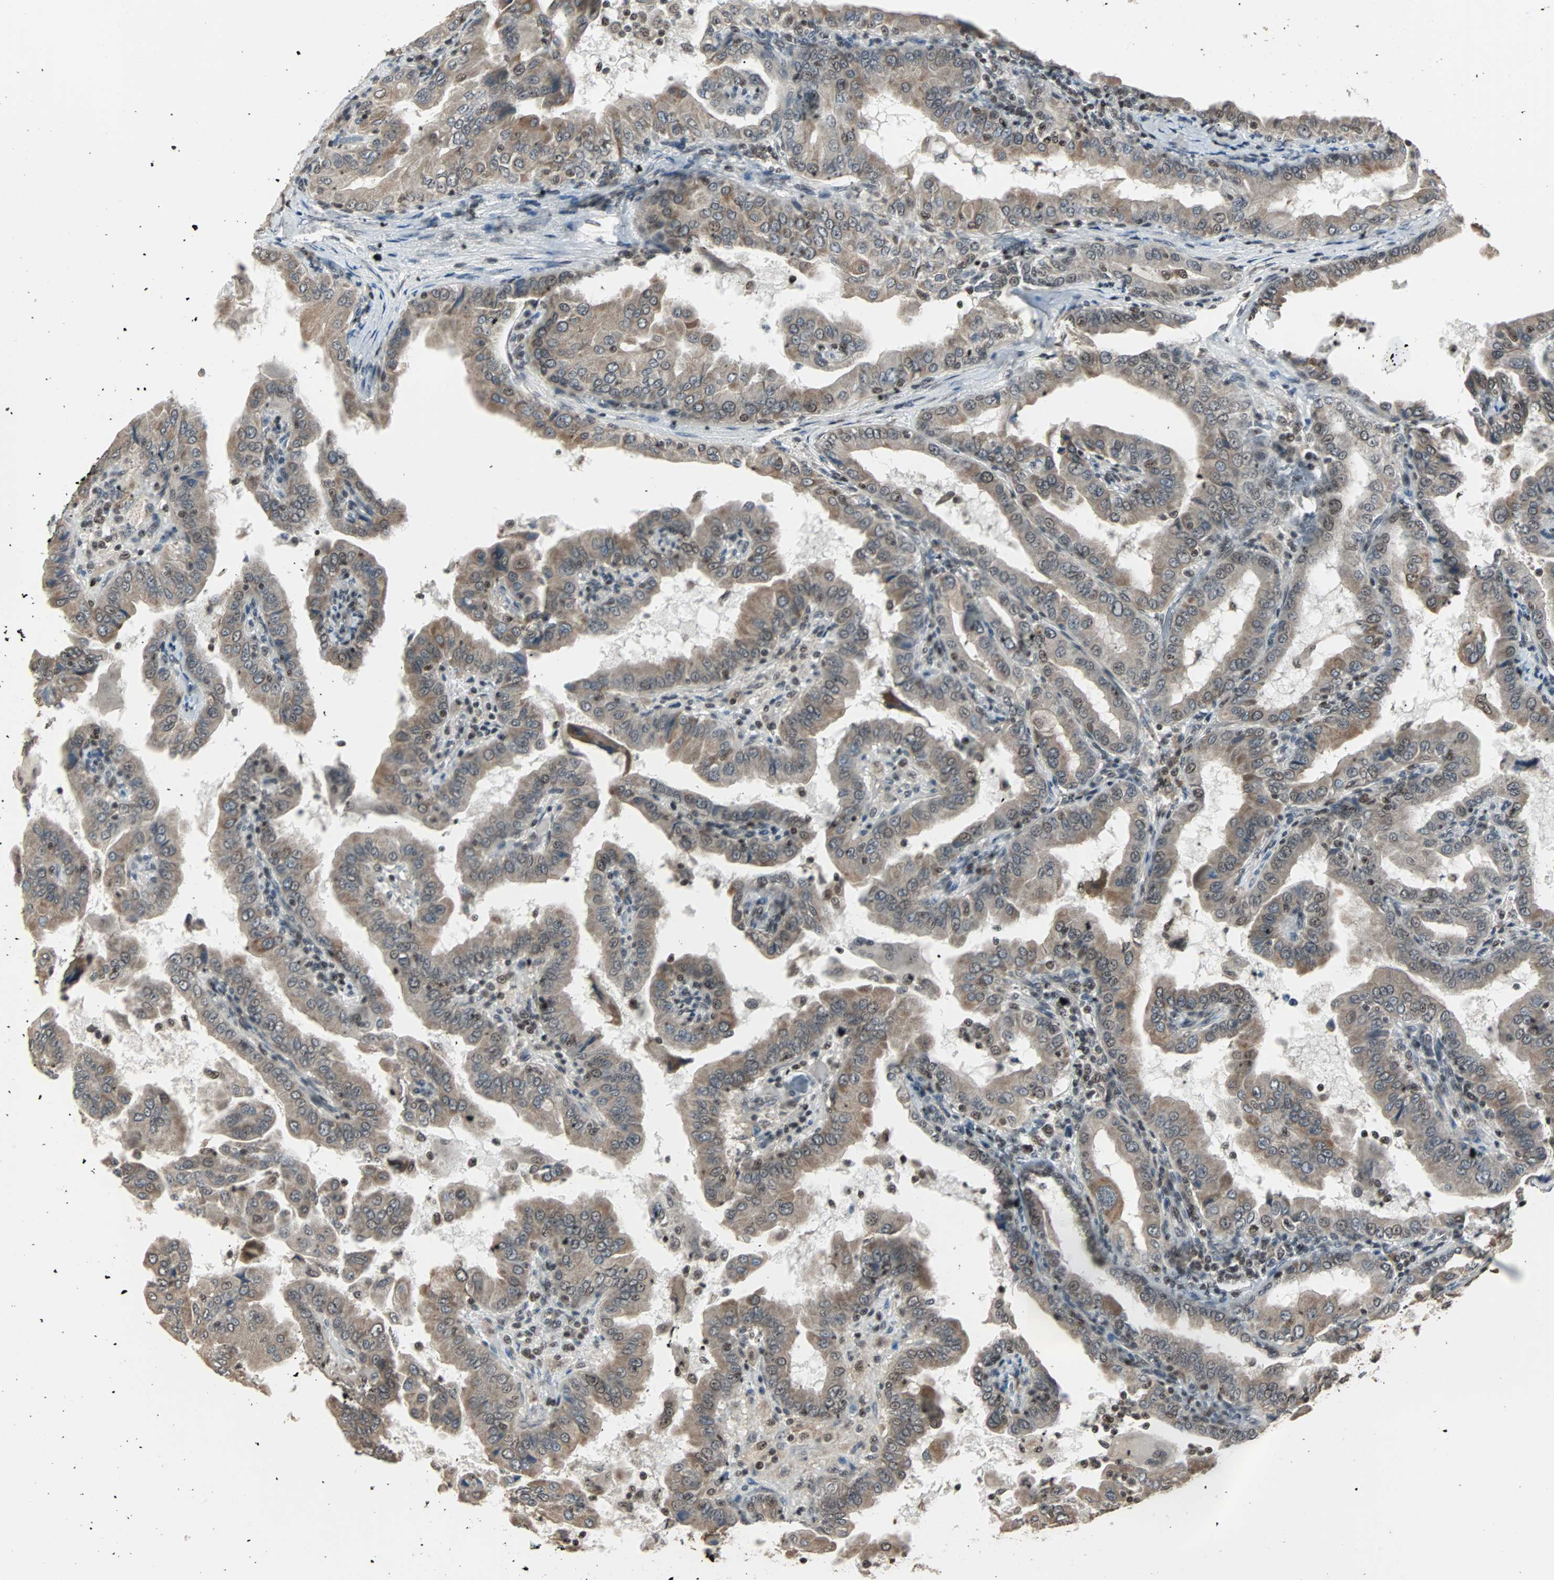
{"staining": {"intensity": "moderate", "quantity": ">75%", "location": "cytoplasmic/membranous"}, "tissue": "thyroid cancer", "cell_type": "Tumor cells", "image_type": "cancer", "snomed": [{"axis": "morphology", "description": "Papillary adenocarcinoma, NOS"}, {"axis": "topography", "description": "Thyroid gland"}], "caption": "A brown stain labels moderate cytoplasmic/membranous staining of a protein in thyroid papillary adenocarcinoma tumor cells.", "gene": "TERF2IP", "patient": {"sex": "male", "age": 33}}